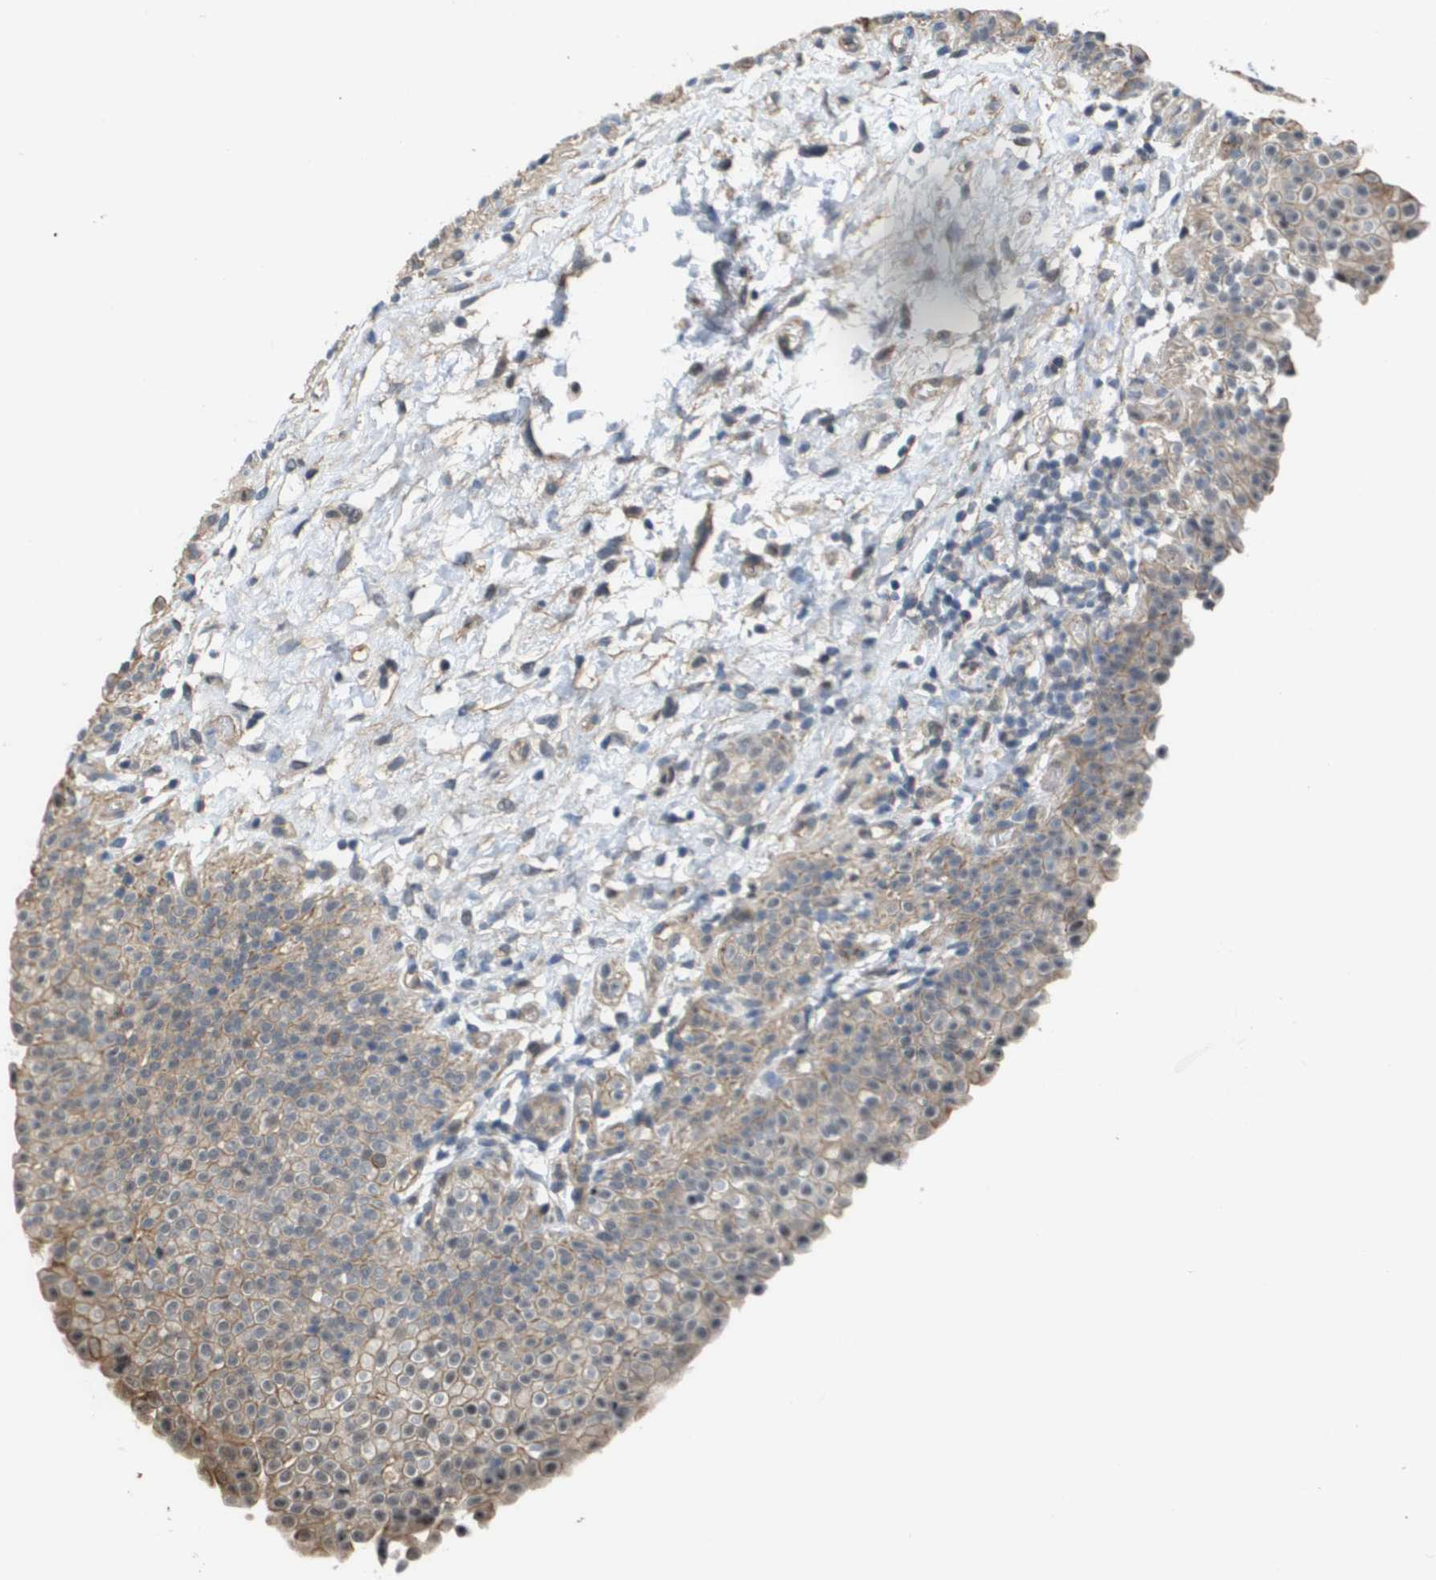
{"staining": {"intensity": "weak", "quantity": ">75%", "location": "cytoplasmic/membranous"}, "tissue": "urinary bladder", "cell_type": "Urothelial cells", "image_type": "normal", "snomed": [{"axis": "morphology", "description": "Normal tissue, NOS"}, {"axis": "topography", "description": "Urinary bladder"}], "caption": "The image reveals a brown stain indicating the presence of a protein in the cytoplasmic/membranous of urothelial cells in urinary bladder. The staining is performed using DAB brown chromogen to label protein expression. The nuclei are counter-stained blue using hematoxylin.", "gene": "RNF112", "patient": {"sex": "male", "age": 55}}